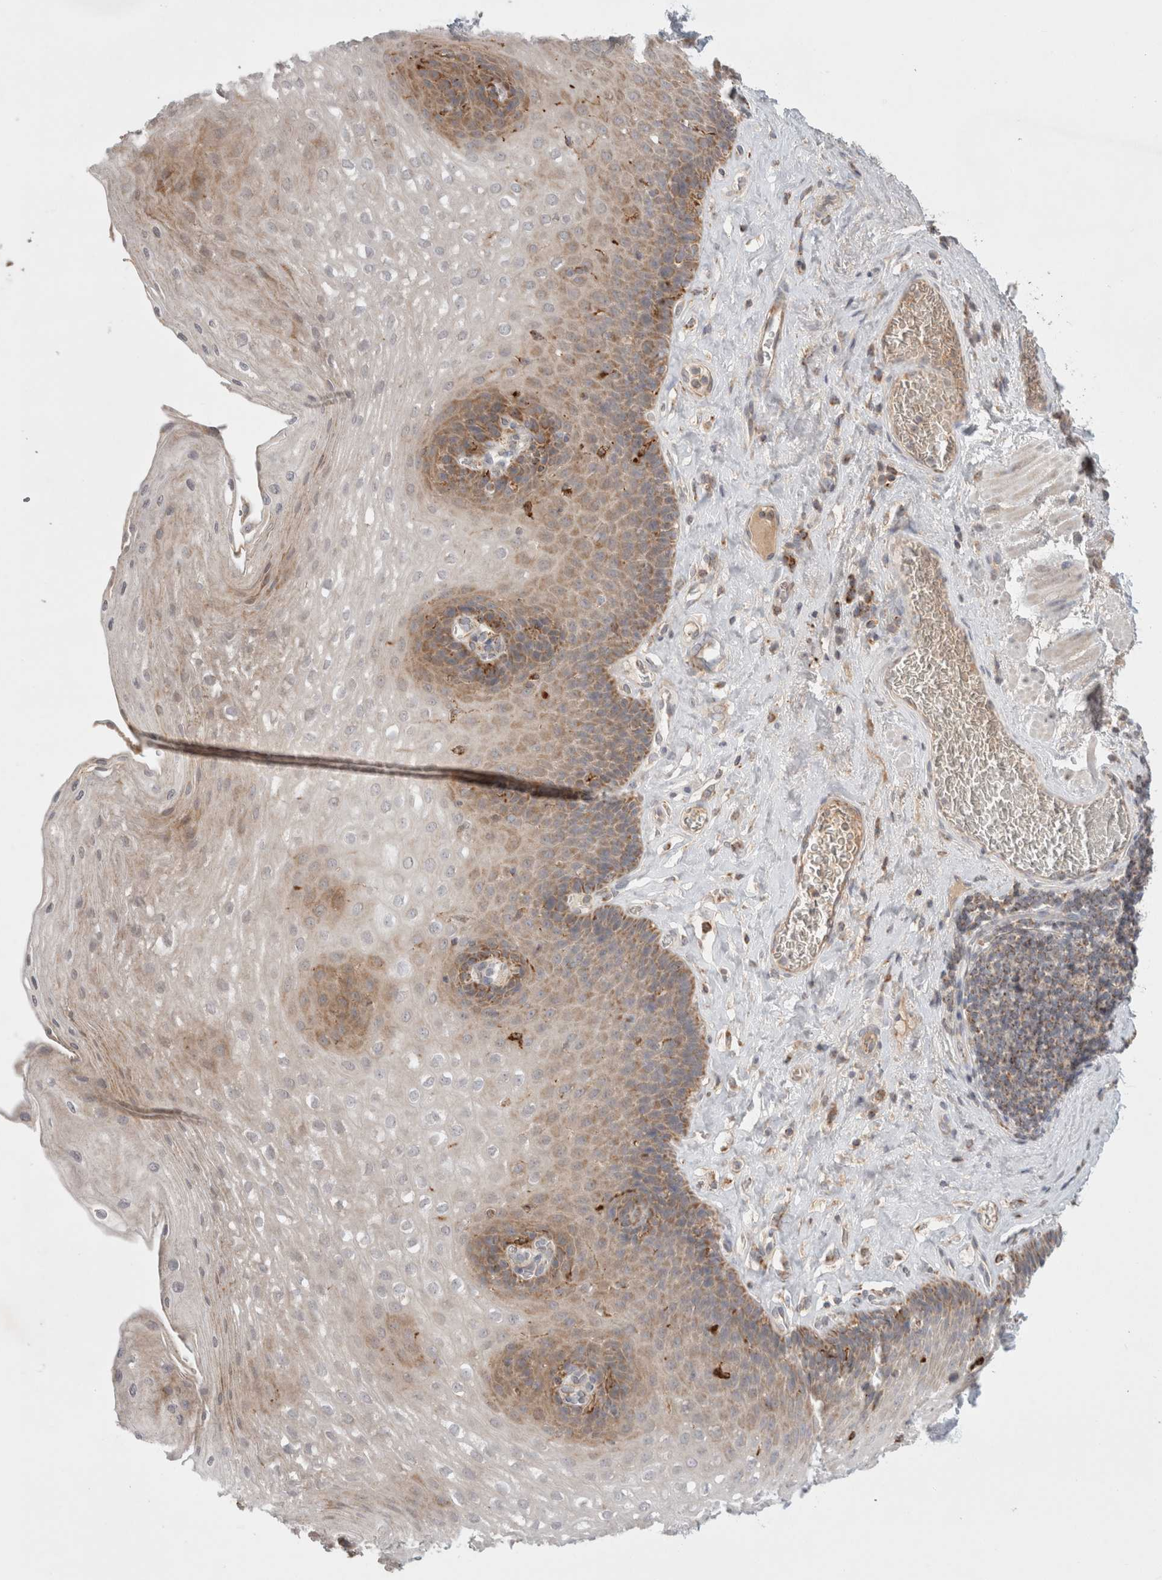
{"staining": {"intensity": "moderate", "quantity": "25%-75%", "location": "cytoplasmic/membranous"}, "tissue": "esophagus", "cell_type": "Squamous epithelial cells", "image_type": "normal", "snomed": [{"axis": "morphology", "description": "Normal tissue, NOS"}, {"axis": "topography", "description": "Esophagus"}], "caption": "The histopathology image exhibits staining of benign esophagus, revealing moderate cytoplasmic/membranous protein positivity (brown color) within squamous epithelial cells. (Stains: DAB in brown, nuclei in blue, Microscopy: brightfield microscopy at high magnification).", "gene": "HROB", "patient": {"sex": "female", "age": 66}}